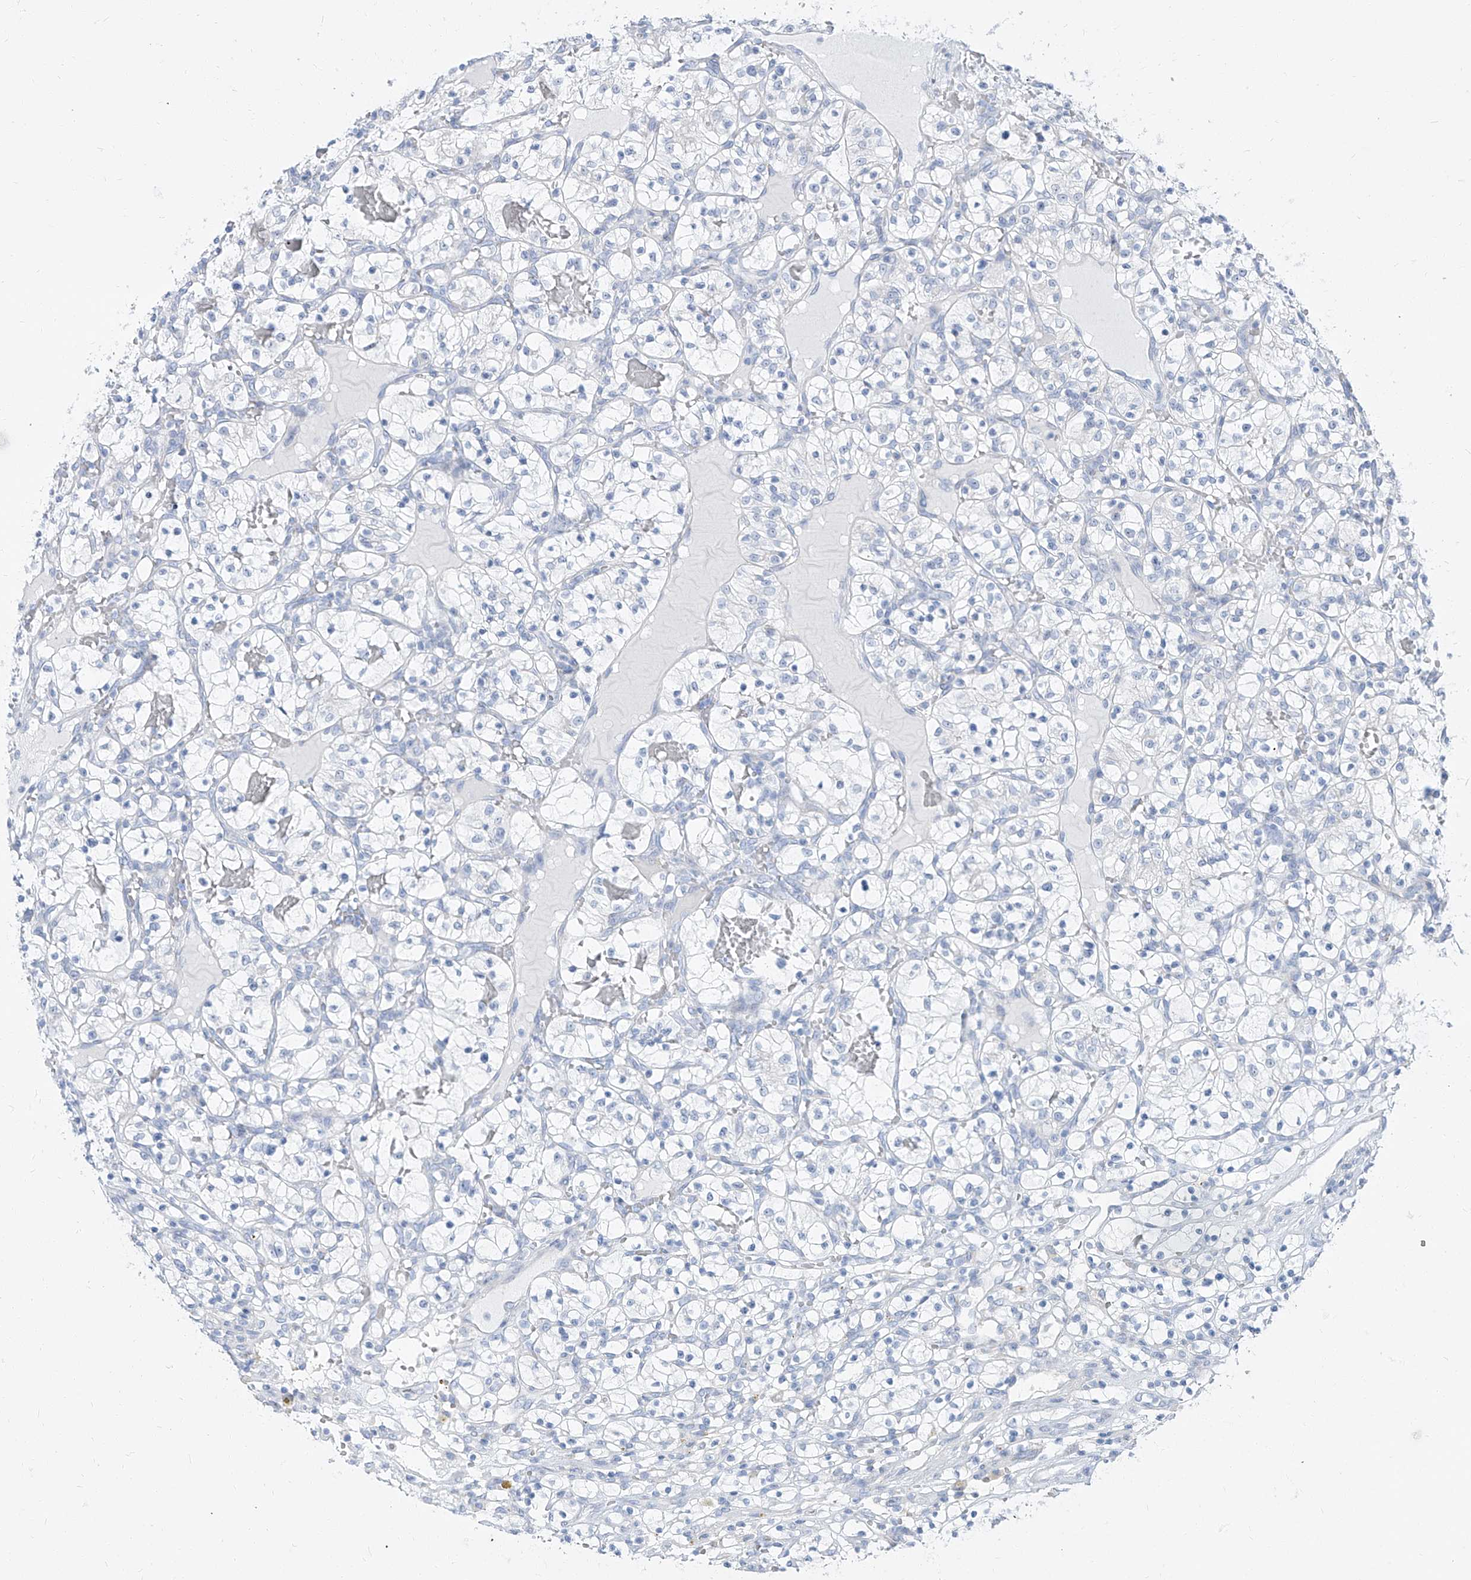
{"staining": {"intensity": "negative", "quantity": "none", "location": "none"}, "tissue": "renal cancer", "cell_type": "Tumor cells", "image_type": "cancer", "snomed": [{"axis": "morphology", "description": "Adenocarcinoma, NOS"}, {"axis": "topography", "description": "Kidney"}], "caption": "An immunohistochemistry photomicrograph of renal adenocarcinoma is shown. There is no staining in tumor cells of renal adenocarcinoma. Nuclei are stained in blue.", "gene": "TXLNB", "patient": {"sex": "female", "age": 57}}